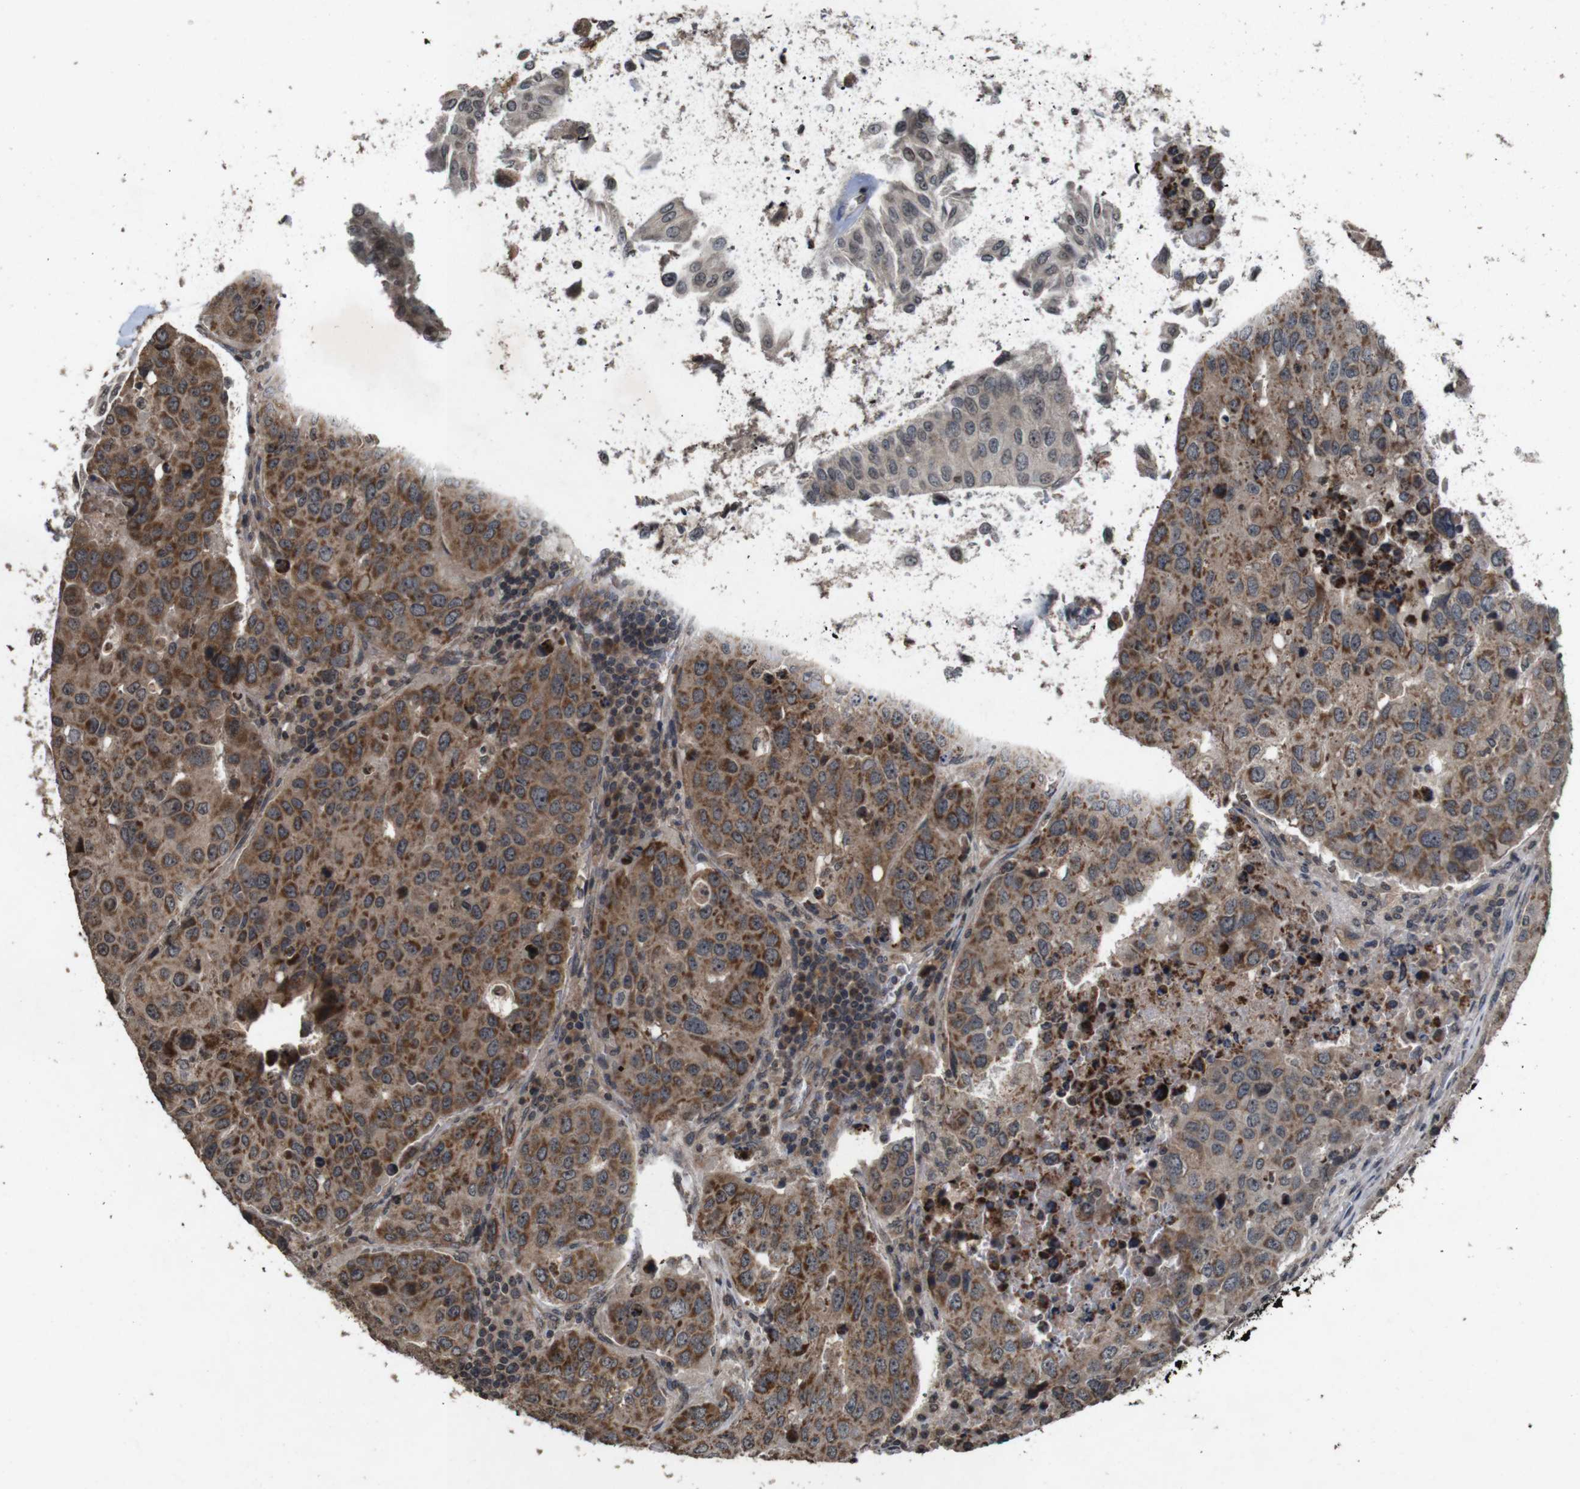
{"staining": {"intensity": "strong", "quantity": "25%-75%", "location": "cytoplasmic/membranous,nuclear"}, "tissue": "urothelial cancer", "cell_type": "Tumor cells", "image_type": "cancer", "snomed": [{"axis": "morphology", "description": "Urothelial carcinoma, High grade"}, {"axis": "topography", "description": "Lymph node"}, {"axis": "topography", "description": "Urinary bladder"}], "caption": "Urothelial cancer stained with a brown dye shows strong cytoplasmic/membranous and nuclear positive expression in approximately 25%-75% of tumor cells.", "gene": "SORL1", "patient": {"sex": "male", "age": 51}}